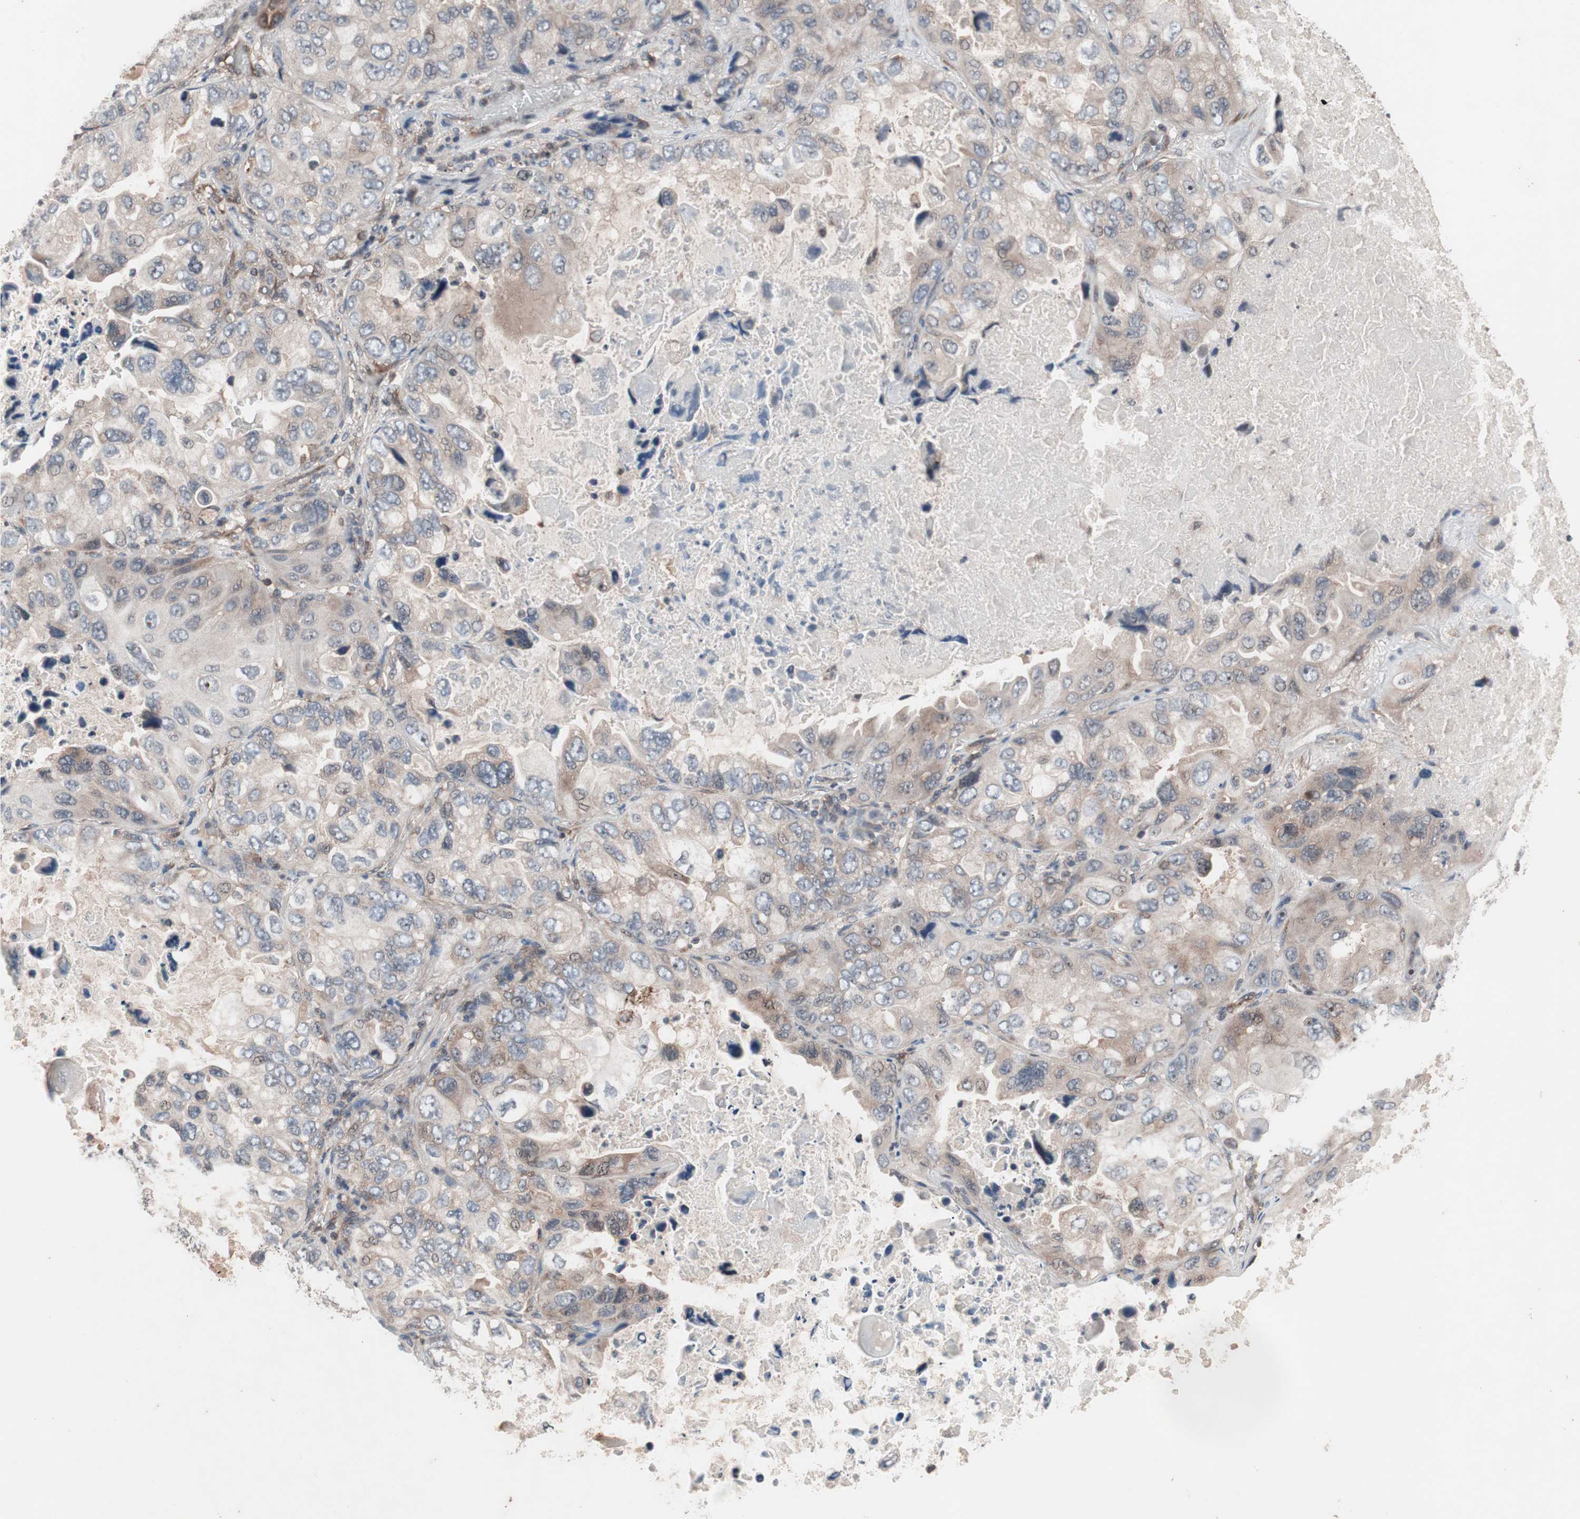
{"staining": {"intensity": "weak", "quantity": "<25%", "location": "cytoplasmic/membranous"}, "tissue": "lung cancer", "cell_type": "Tumor cells", "image_type": "cancer", "snomed": [{"axis": "morphology", "description": "Squamous cell carcinoma, NOS"}, {"axis": "topography", "description": "Lung"}], "caption": "This is an immunohistochemistry histopathology image of lung squamous cell carcinoma. There is no staining in tumor cells.", "gene": "IRS1", "patient": {"sex": "female", "age": 73}}